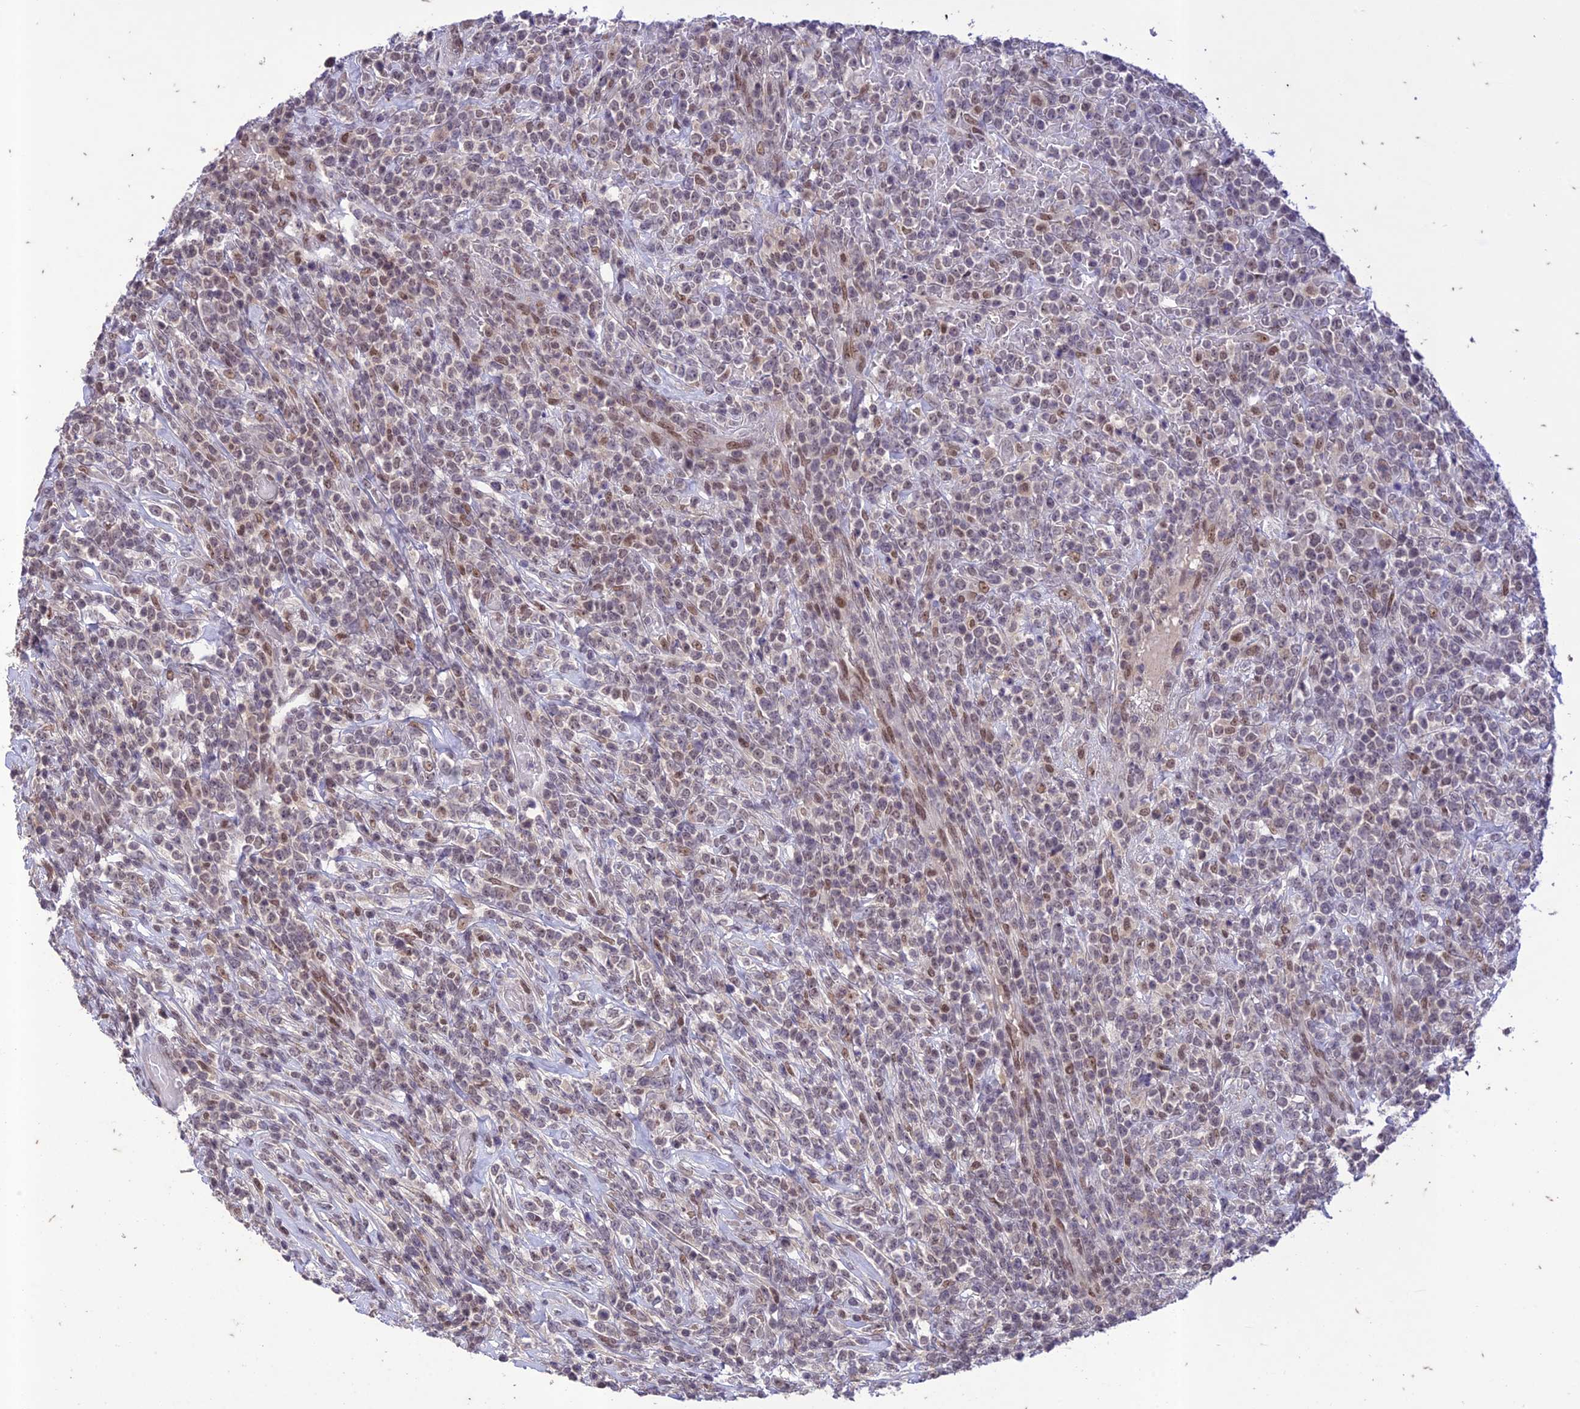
{"staining": {"intensity": "weak", "quantity": "<25%", "location": "nuclear"}, "tissue": "lymphoma", "cell_type": "Tumor cells", "image_type": "cancer", "snomed": [{"axis": "morphology", "description": "Malignant lymphoma, non-Hodgkin's type, High grade"}, {"axis": "topography", "description": "Colon"}], "caption": "IHC of human lymphoma displays no staining in tumor cells.", "gene": "POP4", "patient": {"sex": "female", "age": 53}}